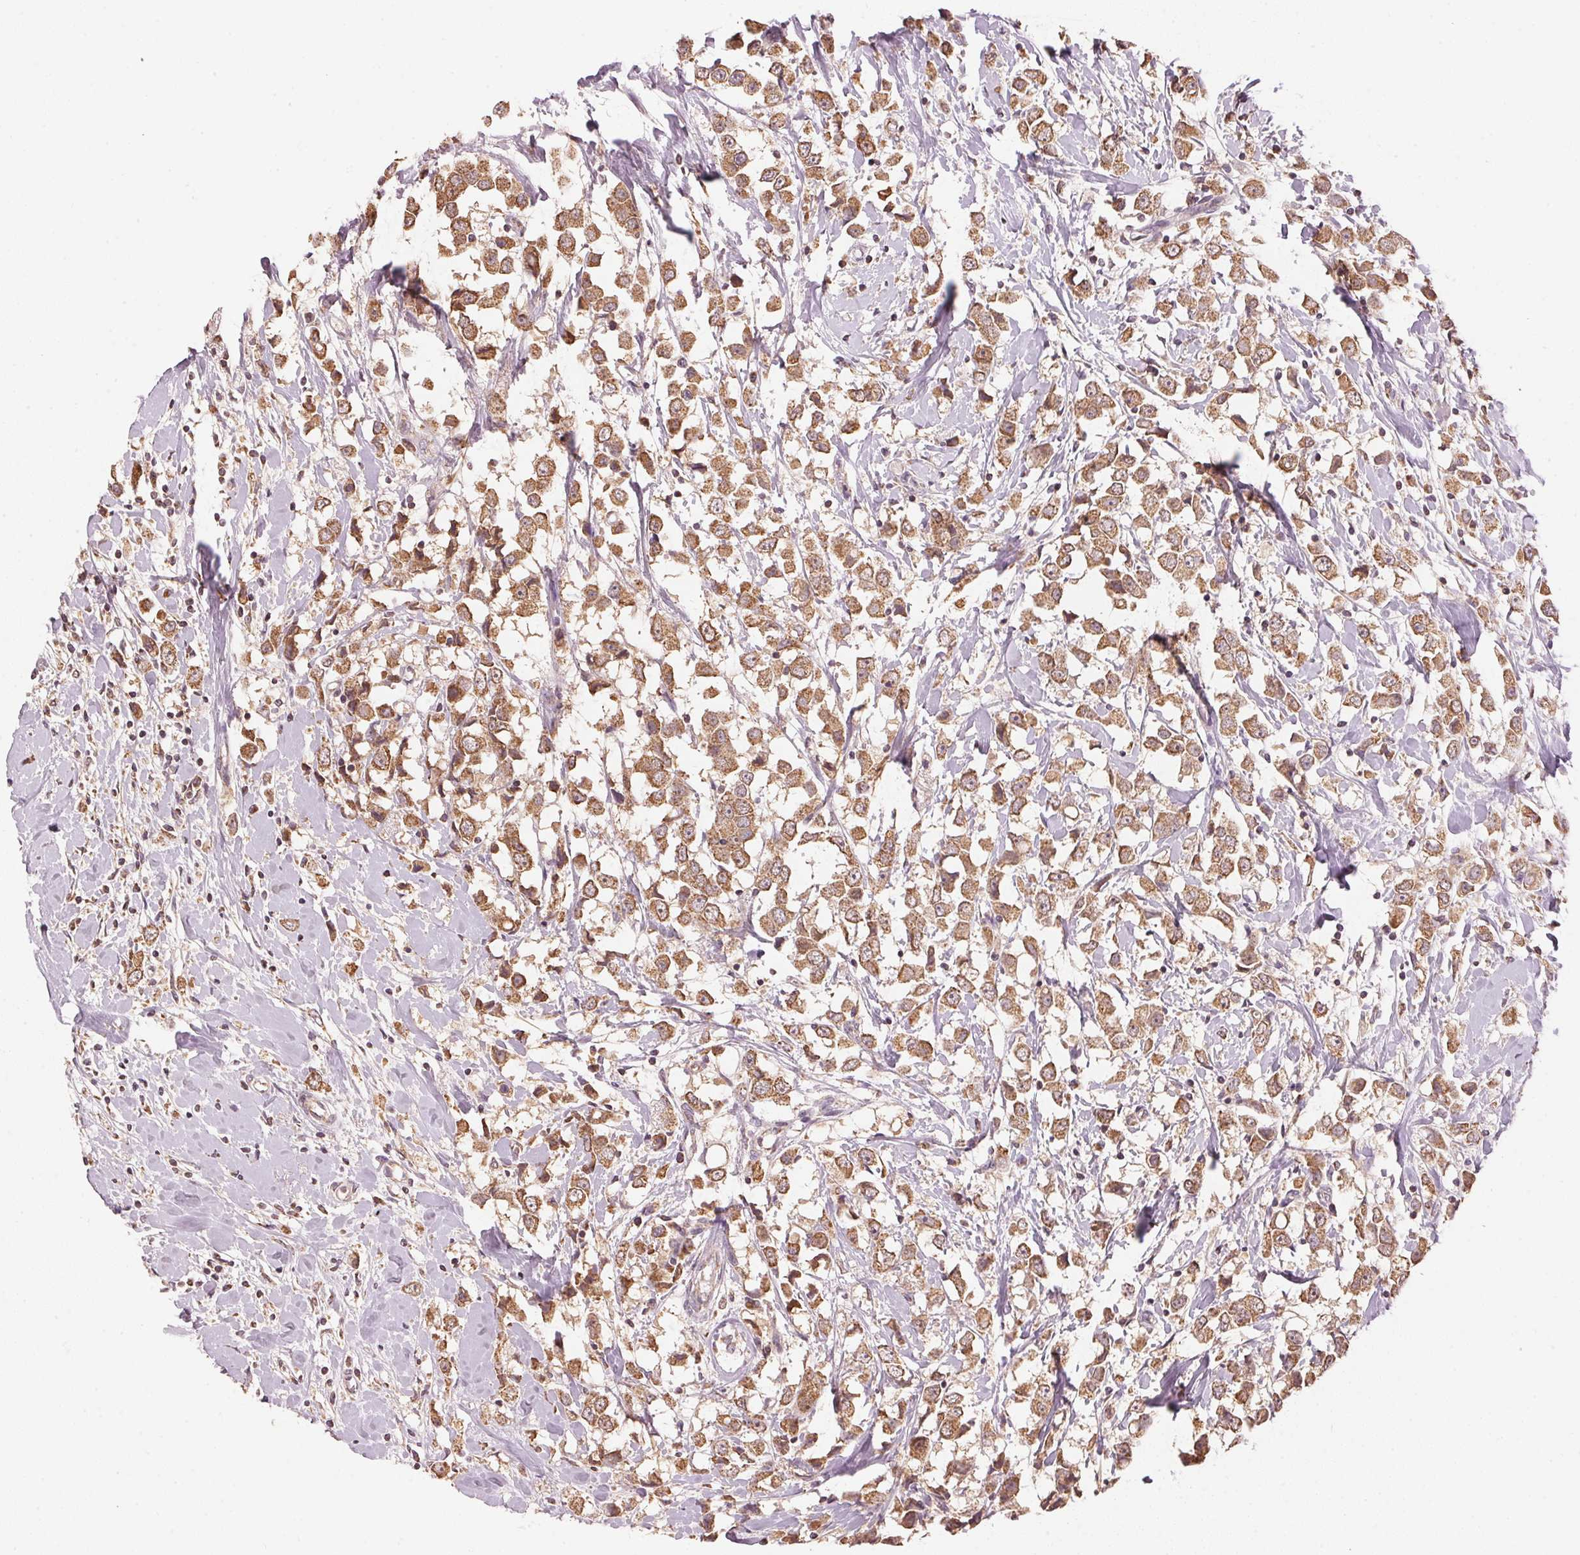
{"staining": {"intensity": "moderate", "quantity": ">75%", "location": "cytoplasmic/membranous"}, "tissue": "breast cancer", "cell_type": "Tumor cells", "image_type": "cancer", "snomed": [{"axis": "morphology", "description": "Duct carcinoma"}, {"axis": "topography", "description": "Breast"}], "caption": "Moderate cytoplasmic/membranous staining for a protein is seen in about >75% of tumor cells of breast cancer (invasive ductal carcinoma) using immunohistochemistry (IHC).", "gene": "ARHGAP6", "patient": {"sex": "female", "age": 61}}